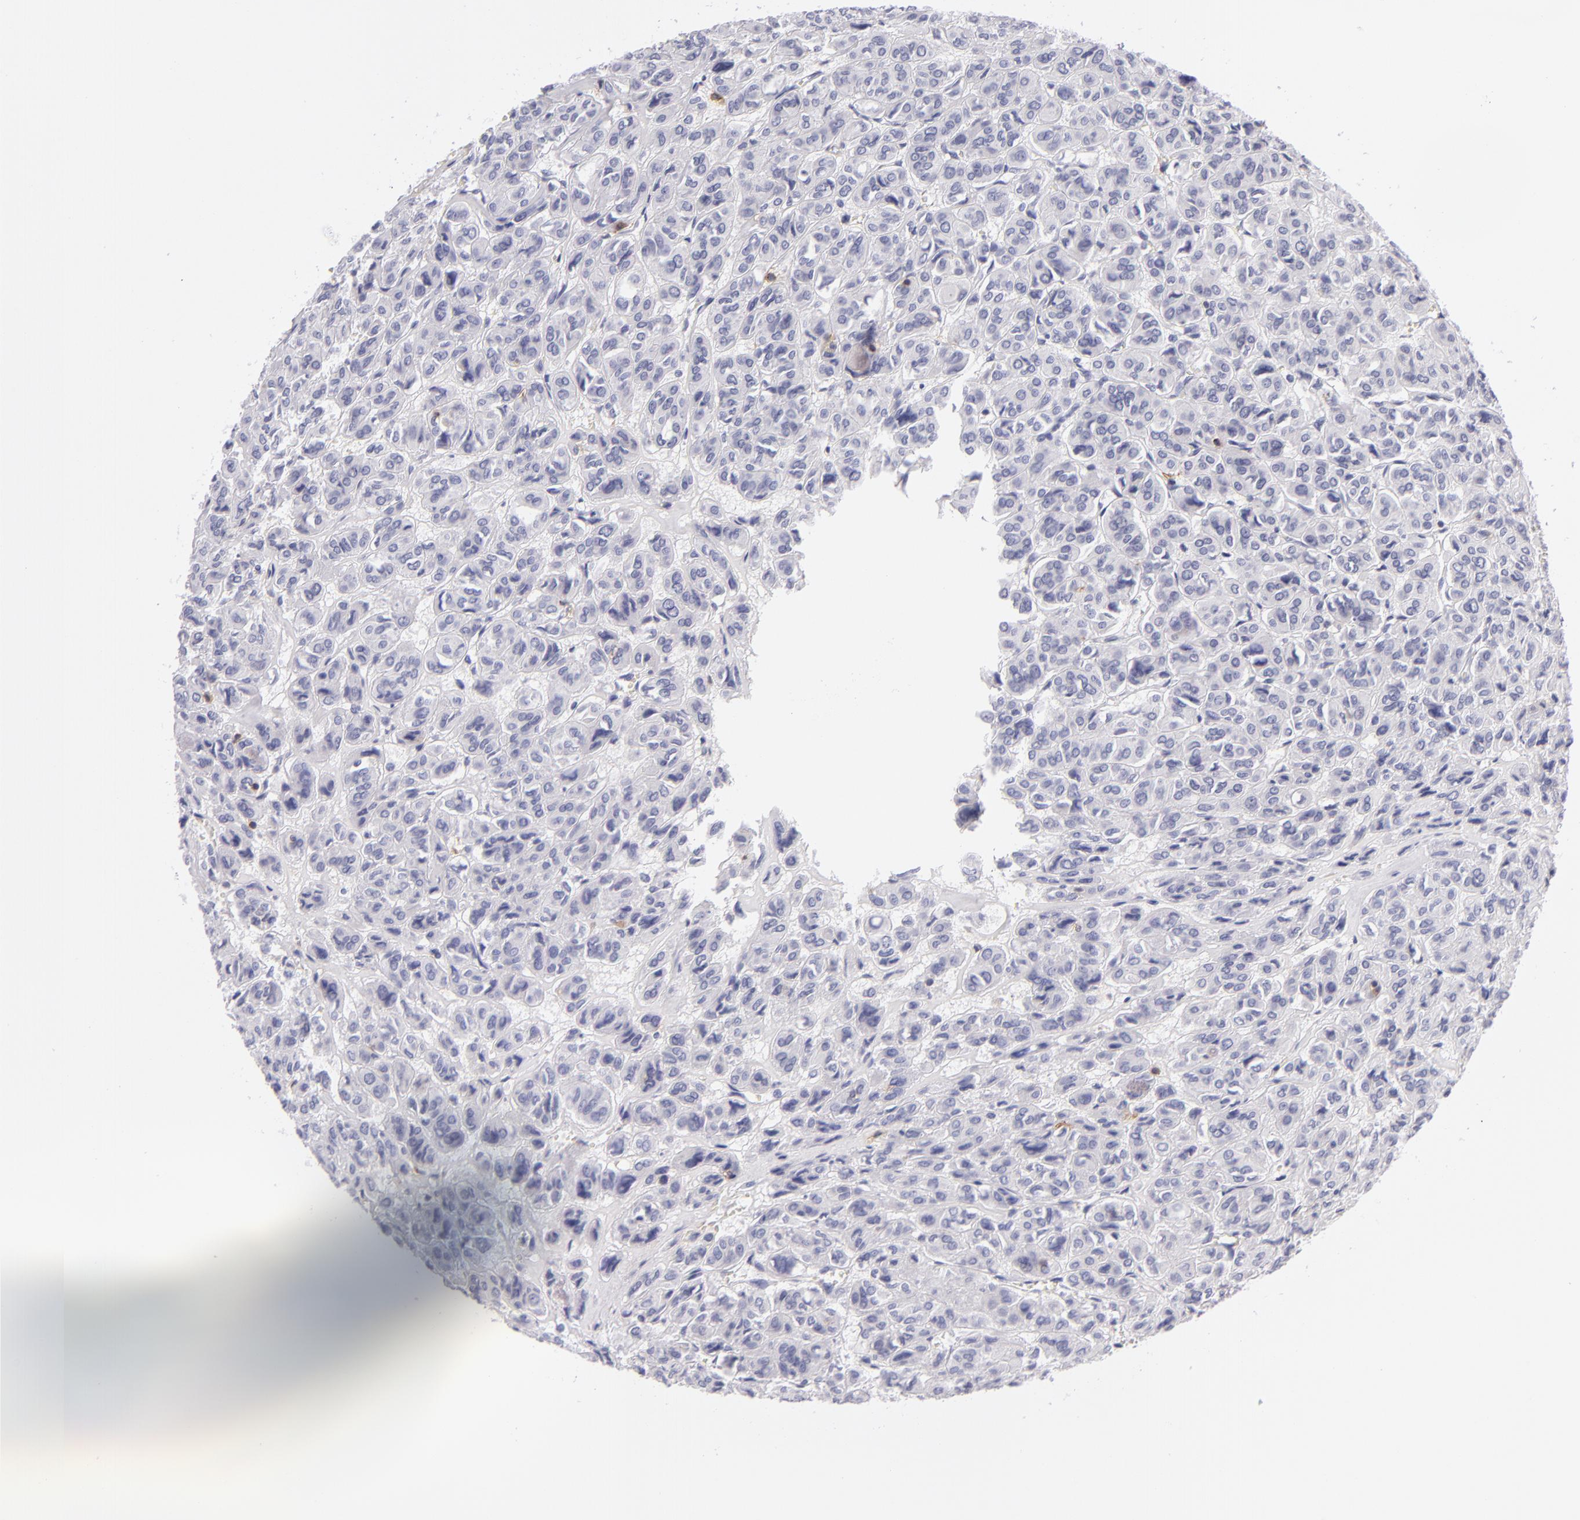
{"staining": {"intensity": "negative", "quantity": "none", "location": "none"}, "tissue": "thyroid cancer", "cell_type": "Tumor cells", "image_type": "cancer", "snomed": [{"axis": "morphology", "description": "Follicular adenoma carcinoma, NOS"}, {"axis": "topography", "description": "Thyroid gland"}], "caption": "This is an immunohistochemistry image of human thyroid cancer. There is no positivity in tumor cells.", "gene": "CD48", "patient": {"sex": "female", "age": 71}}